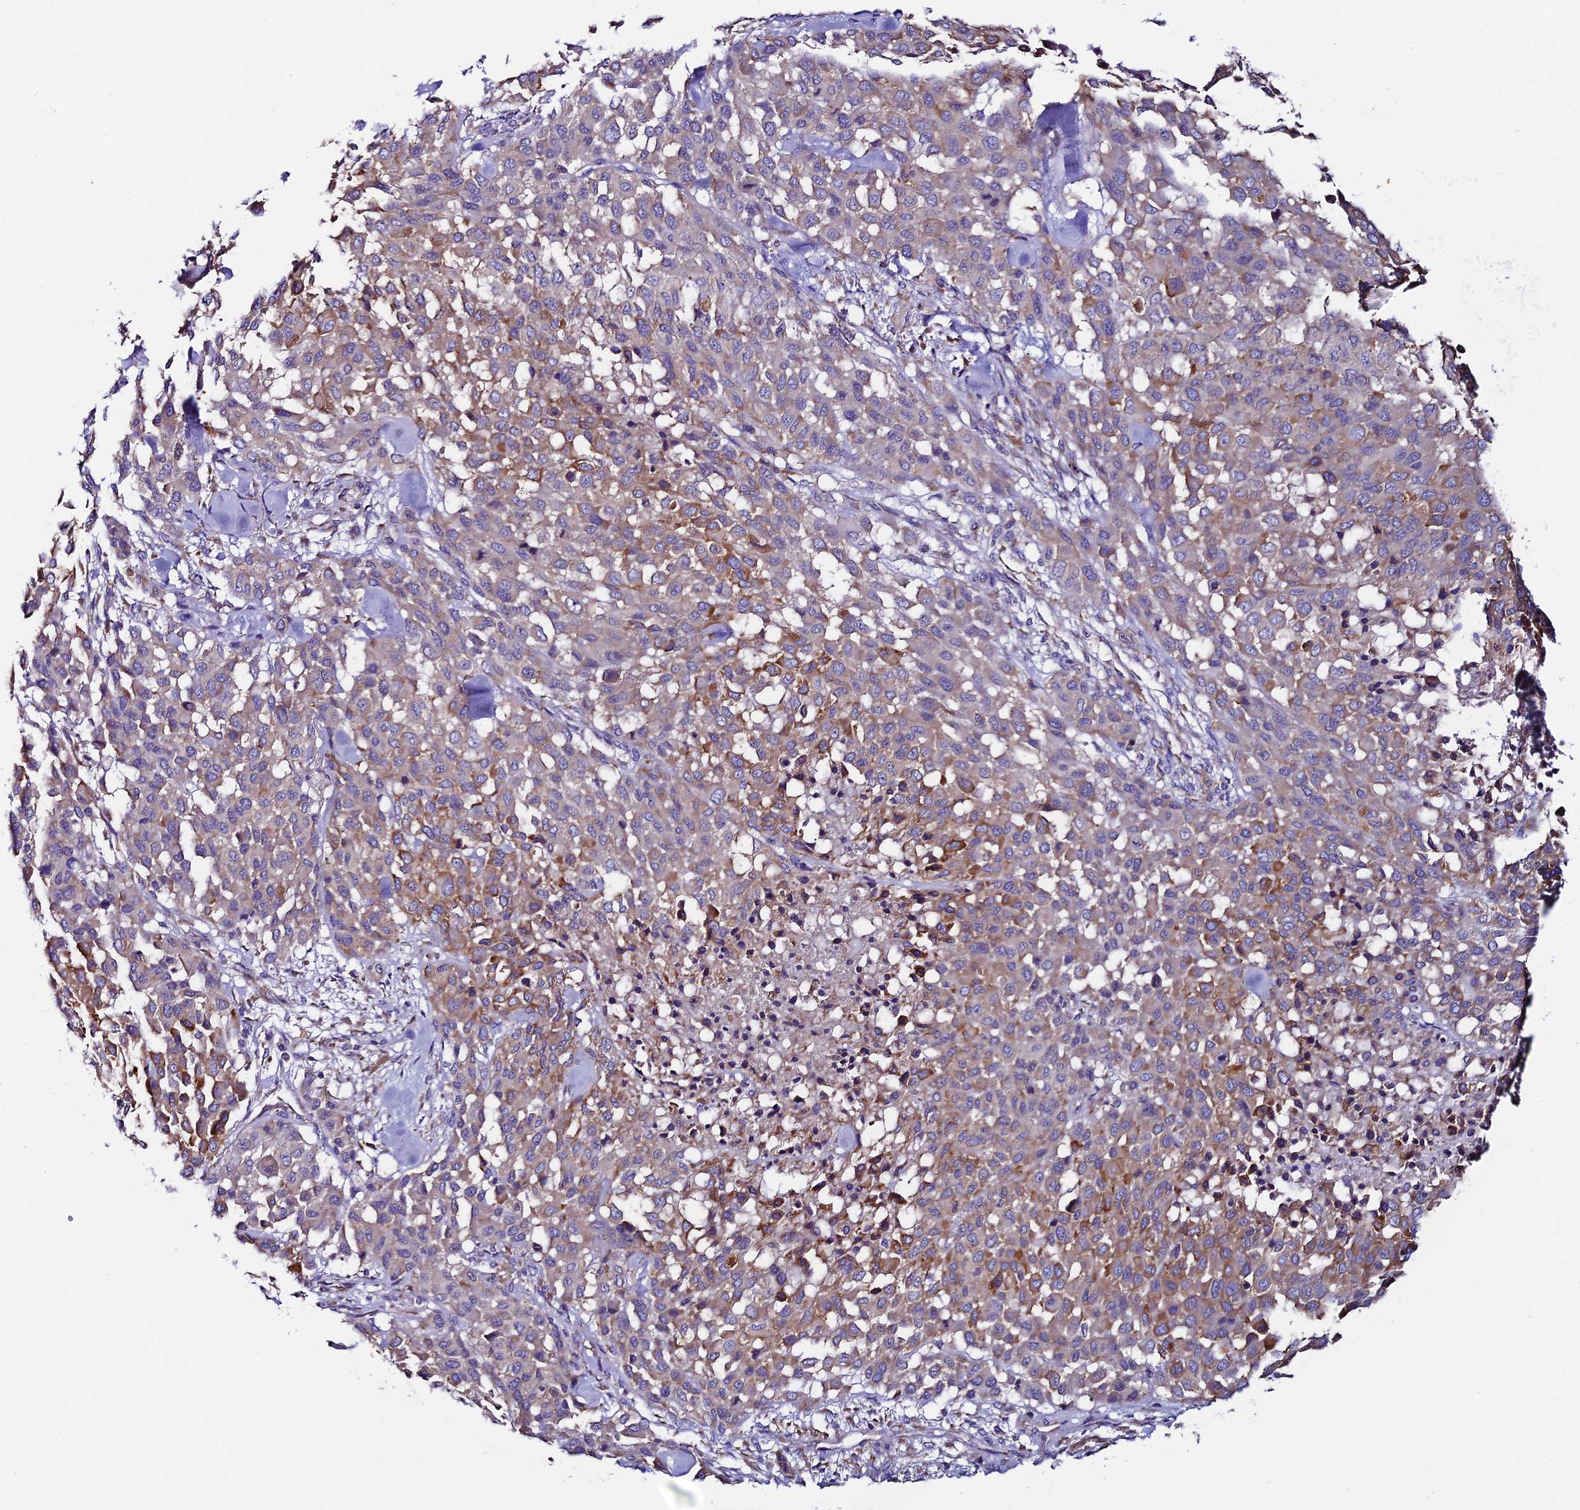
{"staining": {"intensity": "moderate", "quantity": "25%-75%", "location": "cytoplasmic/membranous"}, "tissue": "melanoma", "cell_type": "Tumor cells", "image_type": "cancer", "snomed": [{"axis": "morphology", "description": "Malignant melanoma, Metastatic site"}, {"axis": "topography", "description": "Skin"}], "caption": "This is an image of immunohistochemistry (IHC) staining of melanoma, which shows moderate expression in the cytoplasmic/membranous of tumor cells.", "gene": "COMTD1", "patient": {"sex": "female", "age": 81}}